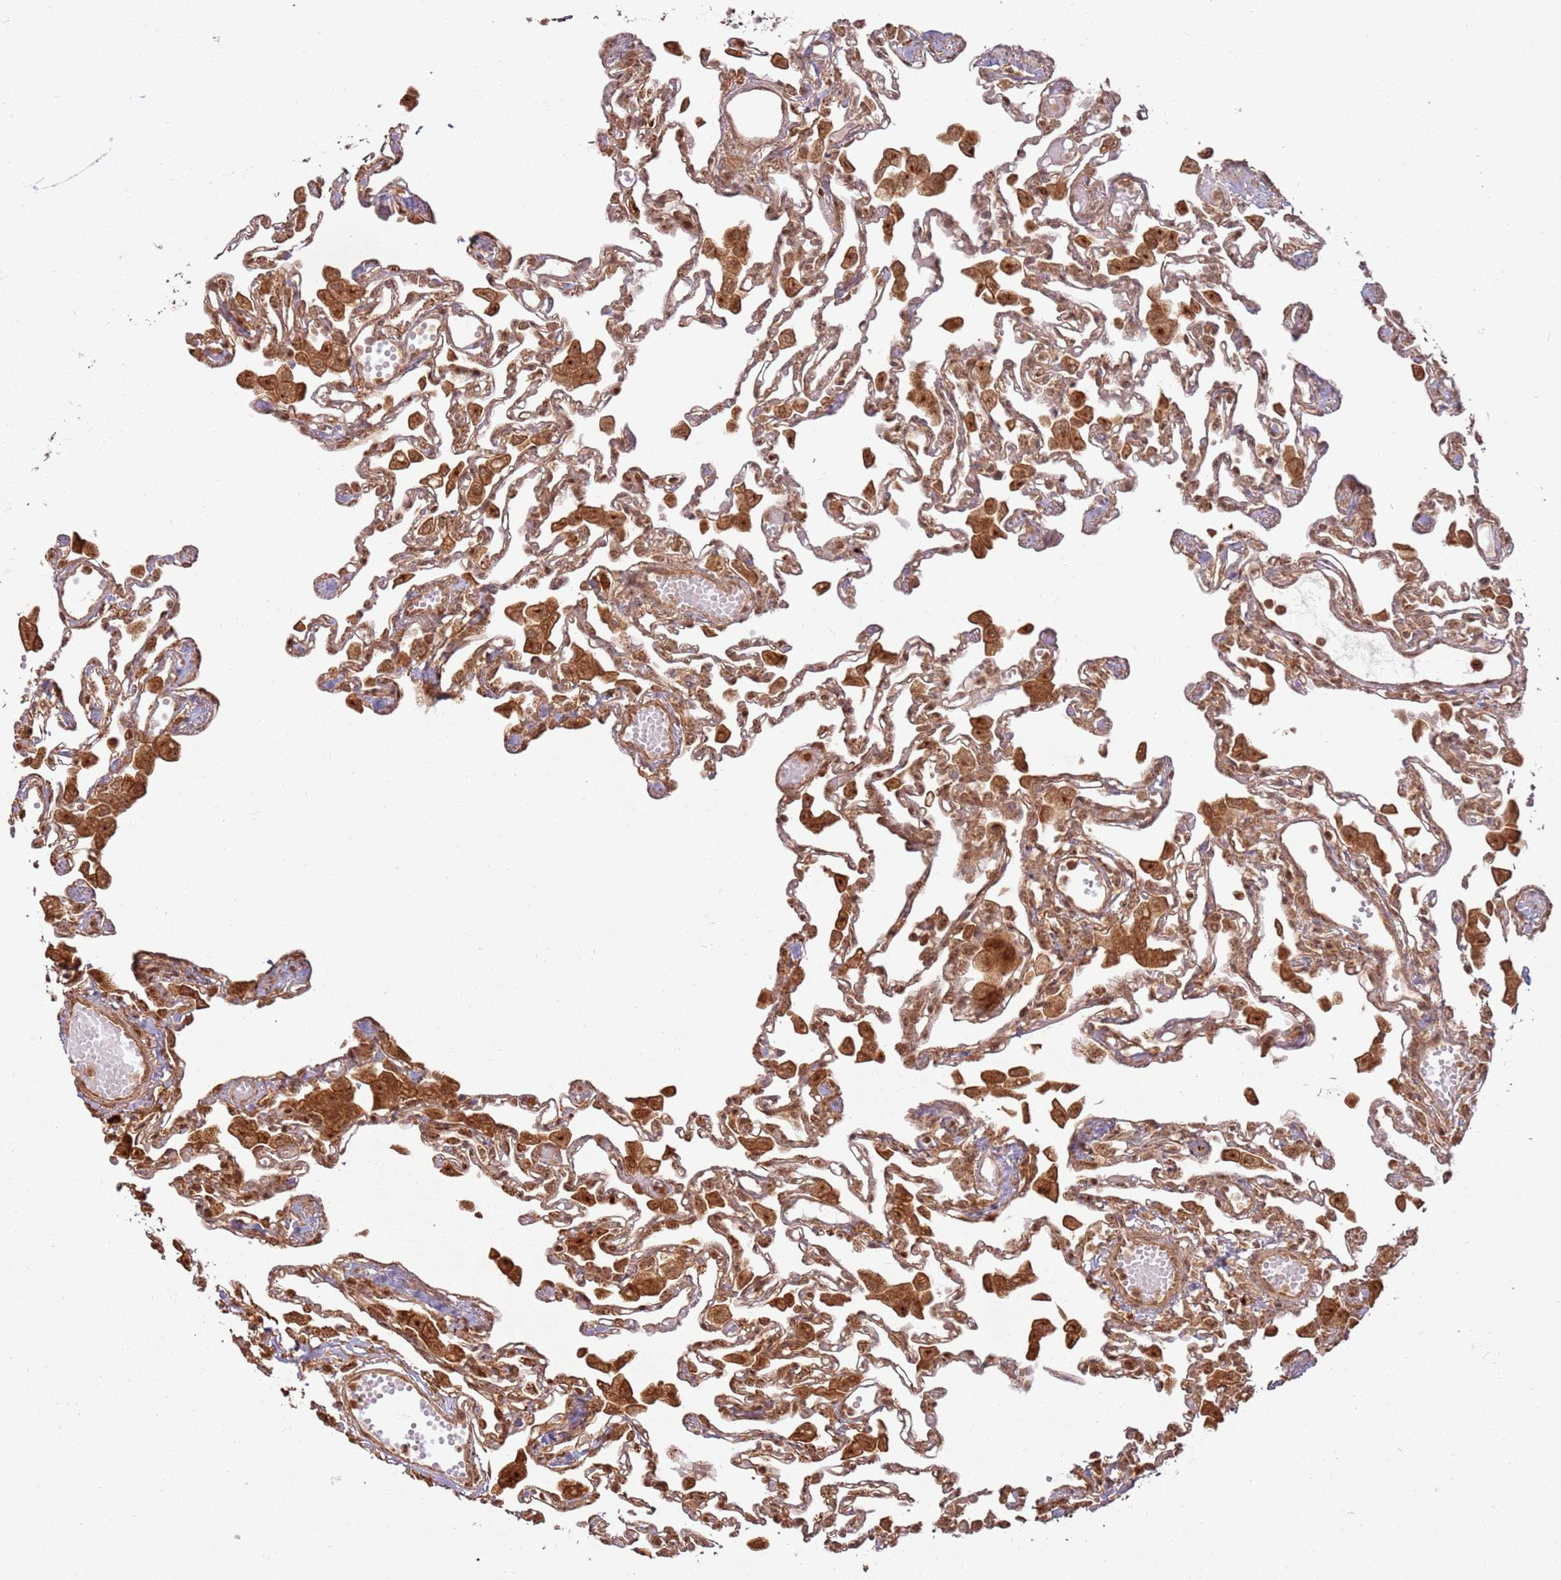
{"staining": {"intensity": "moderate", "quantity": ">75%", "location": "cytoplasmic/membranous,nuclear"}, "tissue": "lung", "cell_type": "Alveolar cells", "image_type": "normal", "snomed": [{"axis": "morphology", "description": "Normal tissue, NOS"}, {"axis": "topography", "description": "Bronchus"}, {"axis": "topography", "description": "Lung"}], "caption": "Moderate cytoplasmic/membranous,nuclear staining for a protein is appreciated in about >75% of alveolar cells of normal lung using immunohistochemistry (IHC).", "gene": "TBC1D13", "patient": {"sex": "female", "age": 49}}